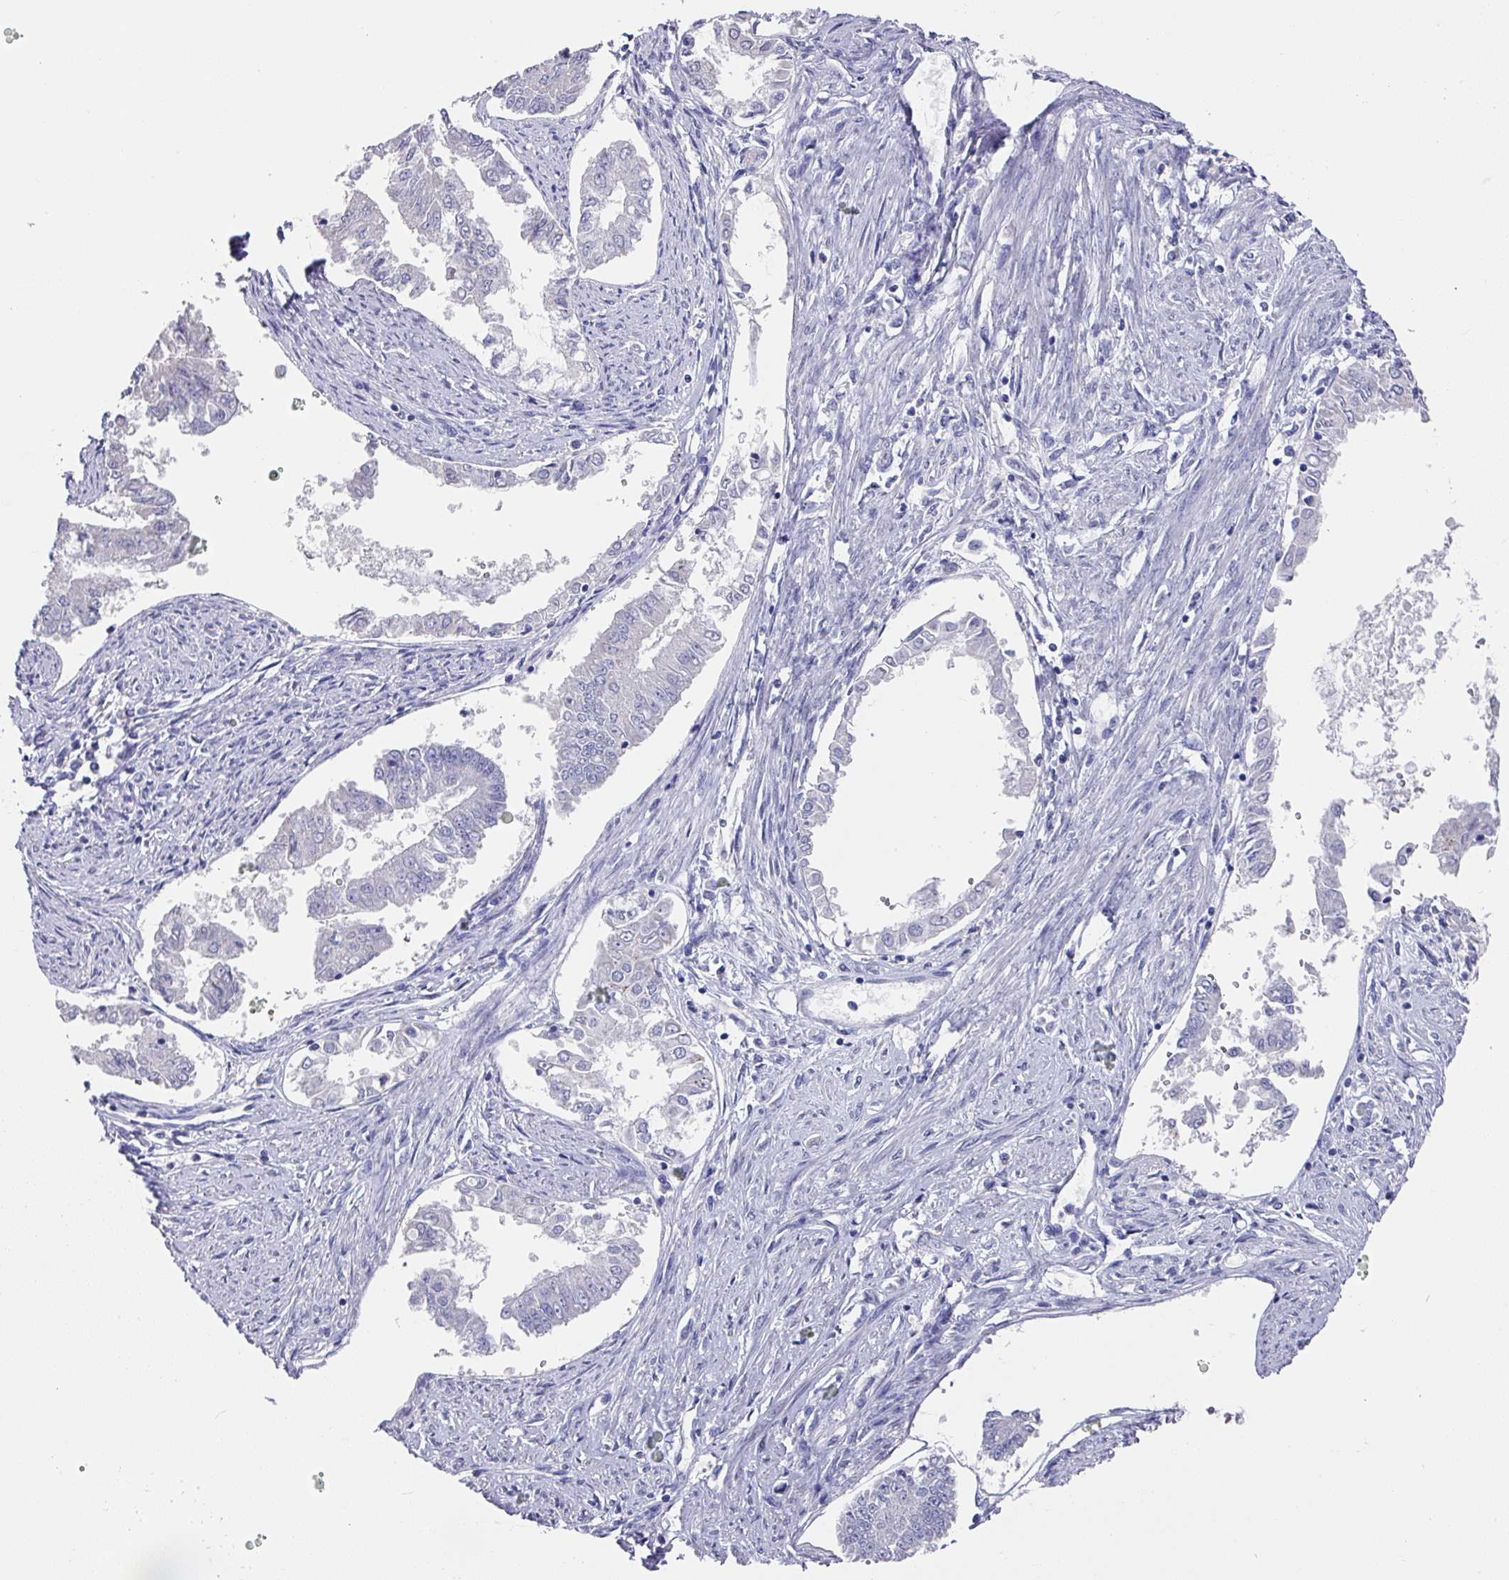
{"staining": {"intensity": "negative", "quantity": "none", "location": "none"}, "tissue": "endometrial cancer", "cell_type": "Tumor cells", "image_type": "cancer", "snomed": [{"axis": "morphology", "description": "Adenocarcinoma, NOS"}, {"axis": "topography", "description": "Endometrium"}], "caption": "High magnification brightfield microscopy of endometrial cancer stained with DAB (3,3'-diaminobenzidine) (brown) and counterstained with hematoxylin (blue): tumor cells show no significant staining.", "gene": "DAZL", "patient": {"sex": "female", "age": 76}}